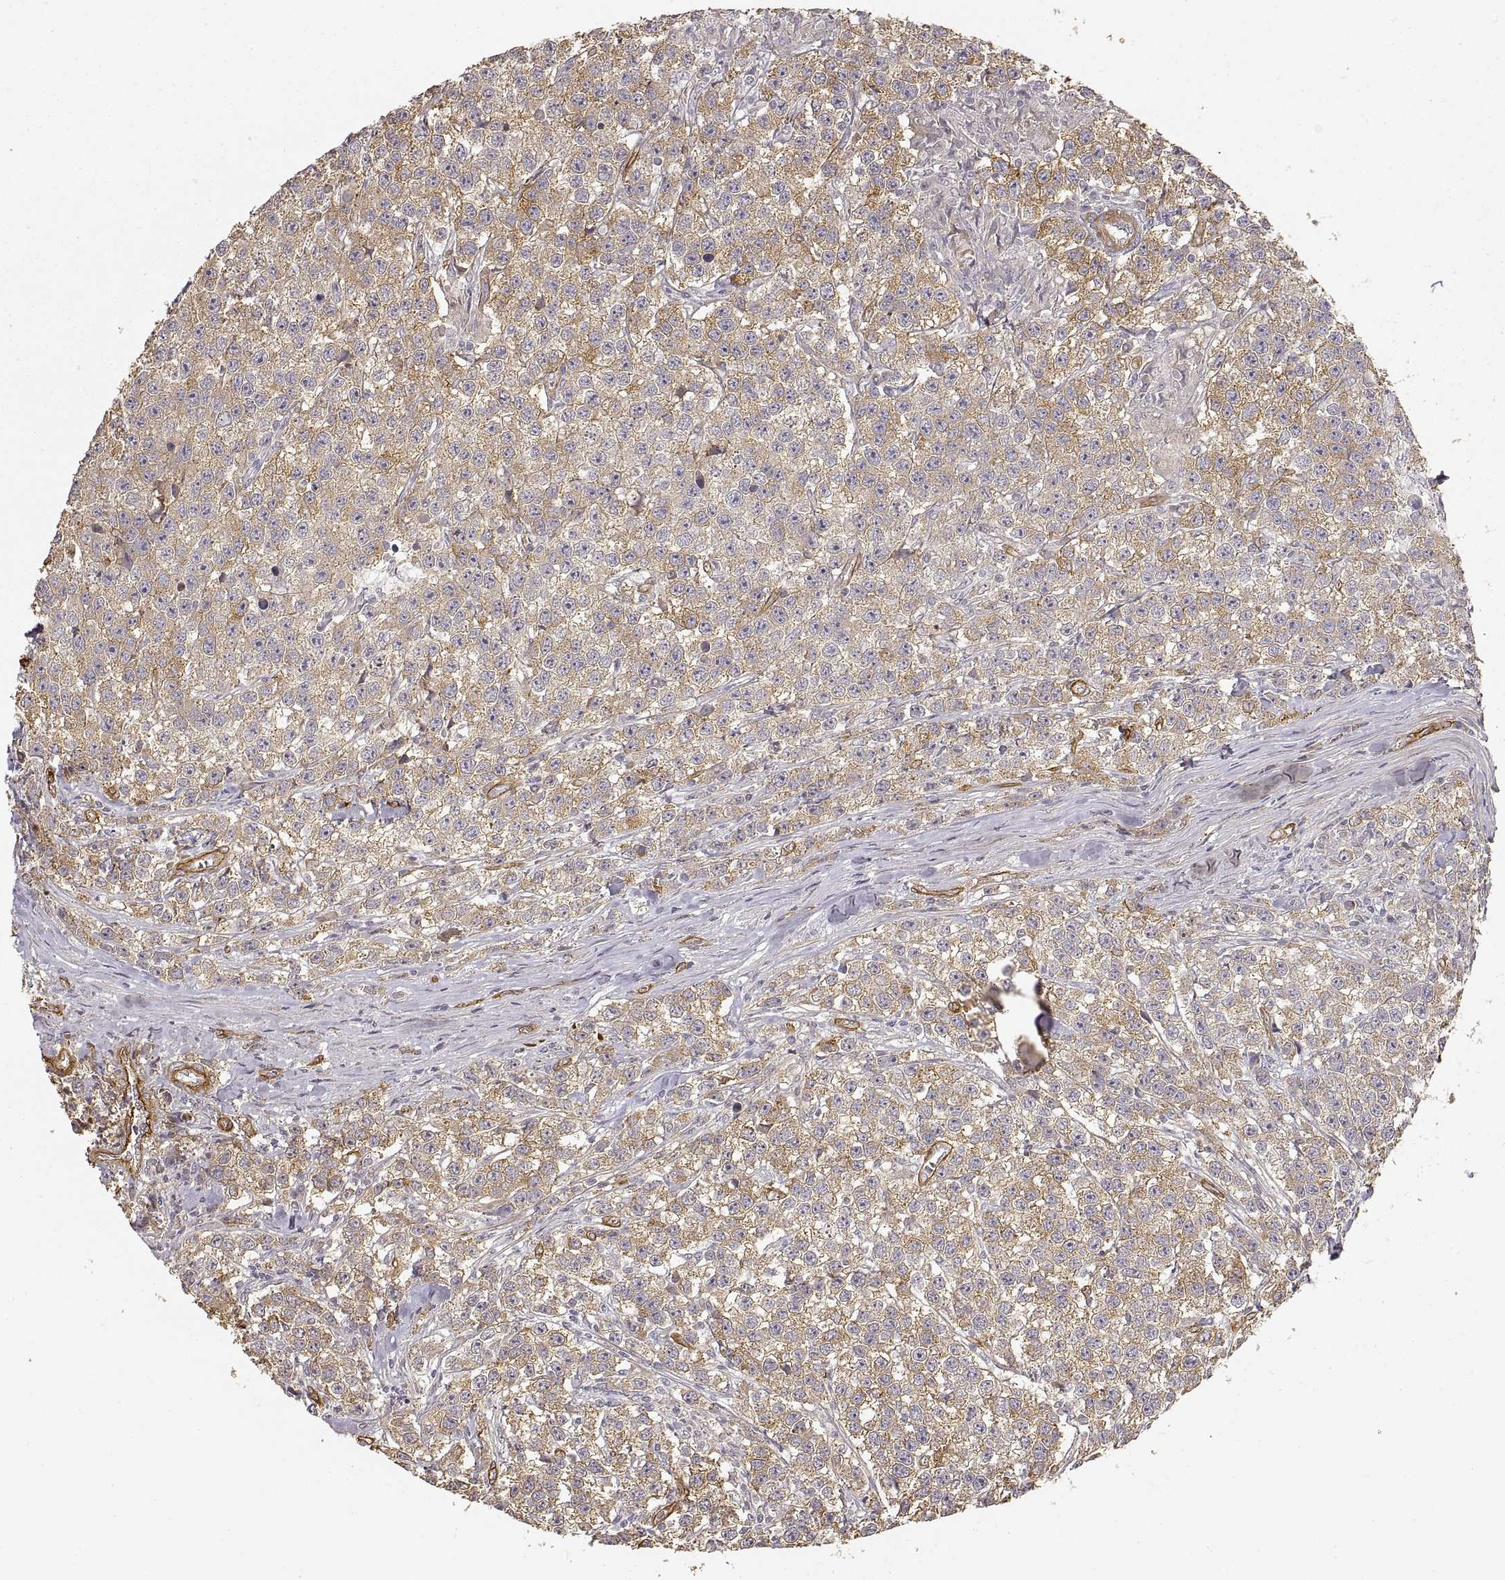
{"staining": {"intensity": "moderate", "quantity": ">75%", "location": "cytoplasmic/membranous"}, "tissue": "testis cancer", "cell_type": "Tumor cells", "image_type": "cancer", "snomed": [{"axis": "morphology", "description": "Seminoma, NOS"}, {"axis": "topography", "description": "Testis"}], "caption": "Testis cancer tissue shows moderate cytoplasmic/membranous positivity in approximately >75% of tumor cells", "gene": "LAMA4", "patient": {"sex": "male", "age": 59}}